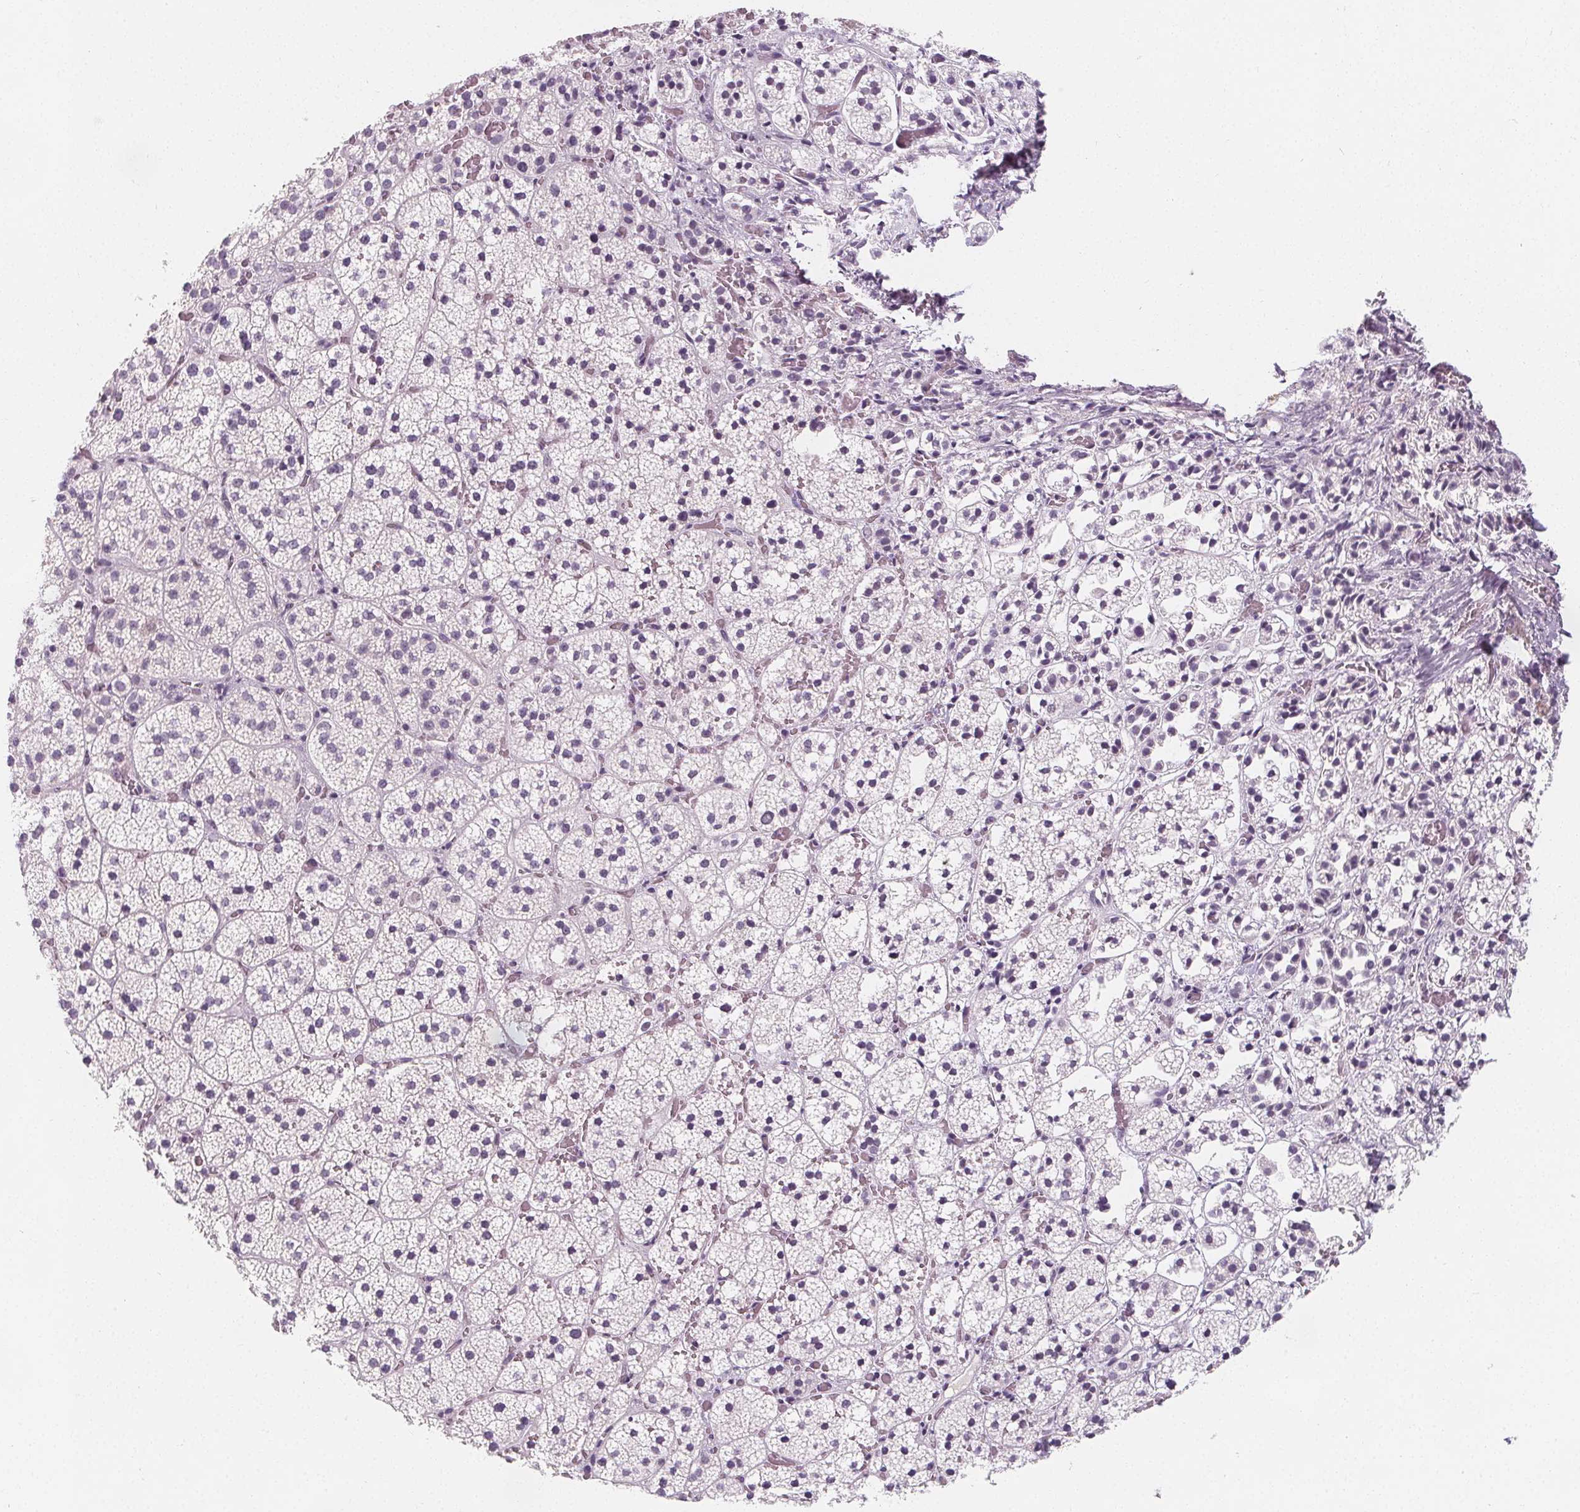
{"staining": {"intensity": "negative", "quantity": "none", "location": "none"}, "tissue": "adrenal gland", "cell_type": "Glandular cells", "image_type": "normal", "snomed": [{"axis": "morphology", "description": "Normal tissue, NOS"}, {"axis": "topography", "description": "Adrenal gland"}], "caption": "This is an immunohistochemistry (IHC) micrograph of benign human adrenal gland. There is no staining in glandular cells.", "gene": "DBX2", "patient": {"sex": "male", "age": 53}}